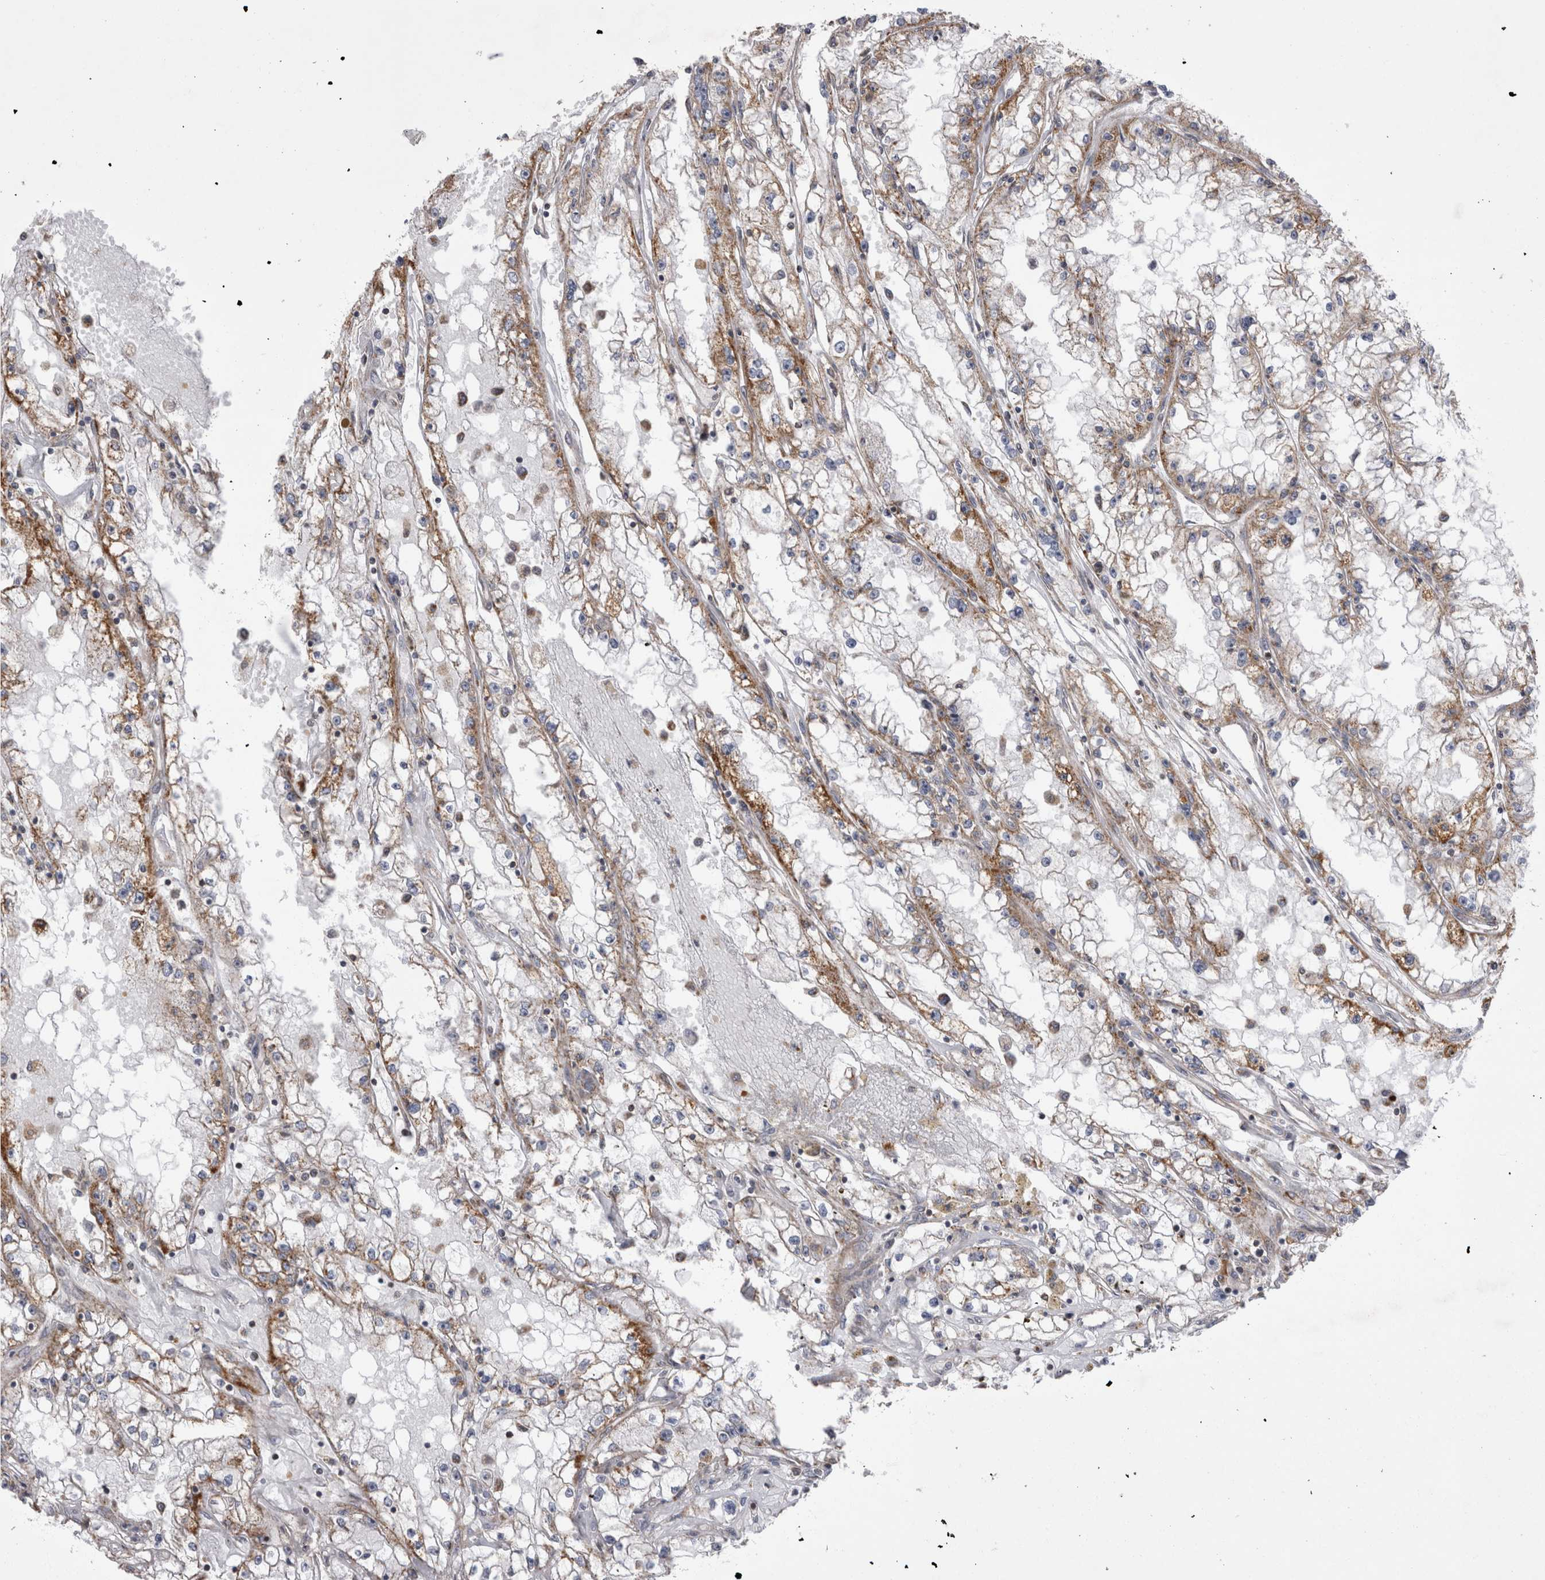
{"staining": {"intensity": "moderate", "quantity": ">75%", "location": "cytoplasmic/membranous"}, "tissue": "renal cancer", "cell_type": "Tumor cells", "image_type": "cancer", "snomed": [{"axis": "morphology", "description": "Adenocarcinoma, NOS"}, {"axis": "topography", "description": "Kidney"}], "caption": "A medium amount of moderate cytoplasmic/membranous staining is identified in approximately >75% of tumor cells in renal cancer tissue.", "gene": "TSPOAP1", "patient": {"sex": "male", "age": 56}}